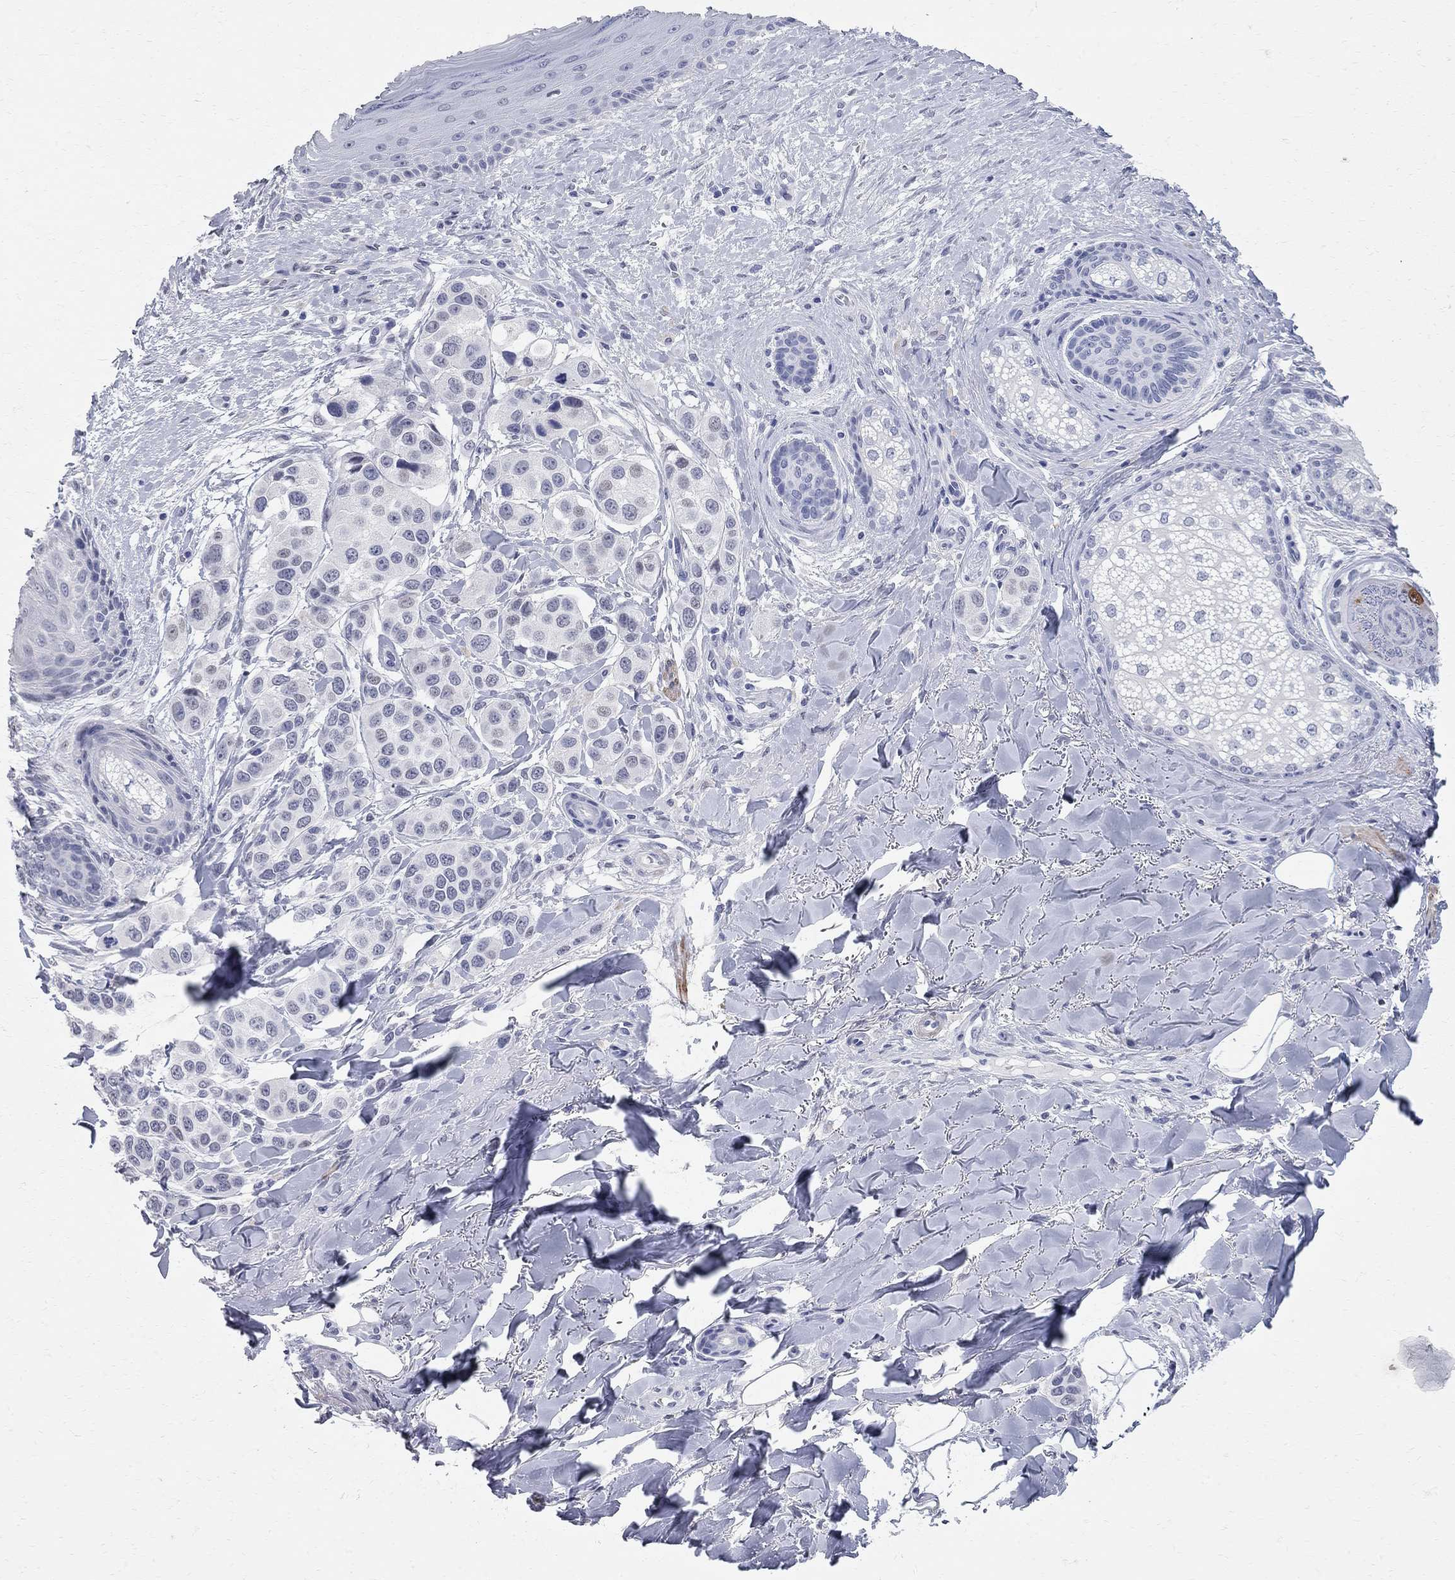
{"staining": {"intensity": "negative", "quantity": "none", "location": "none"}, "tissue": "melanoma", "cell_type": "Tumor cells", "image_type": "cancer", "snomed": [{"axis": "morphology", "description": "Malignant melanoma, NOS"}, {"axis": "topography", "description": "Skin"}], "caption": "Tumor cells show no significant protein staining in malignant melanoma.", "gene": "BPIFB1", "patient": {"sex": "male", "age": 57}}